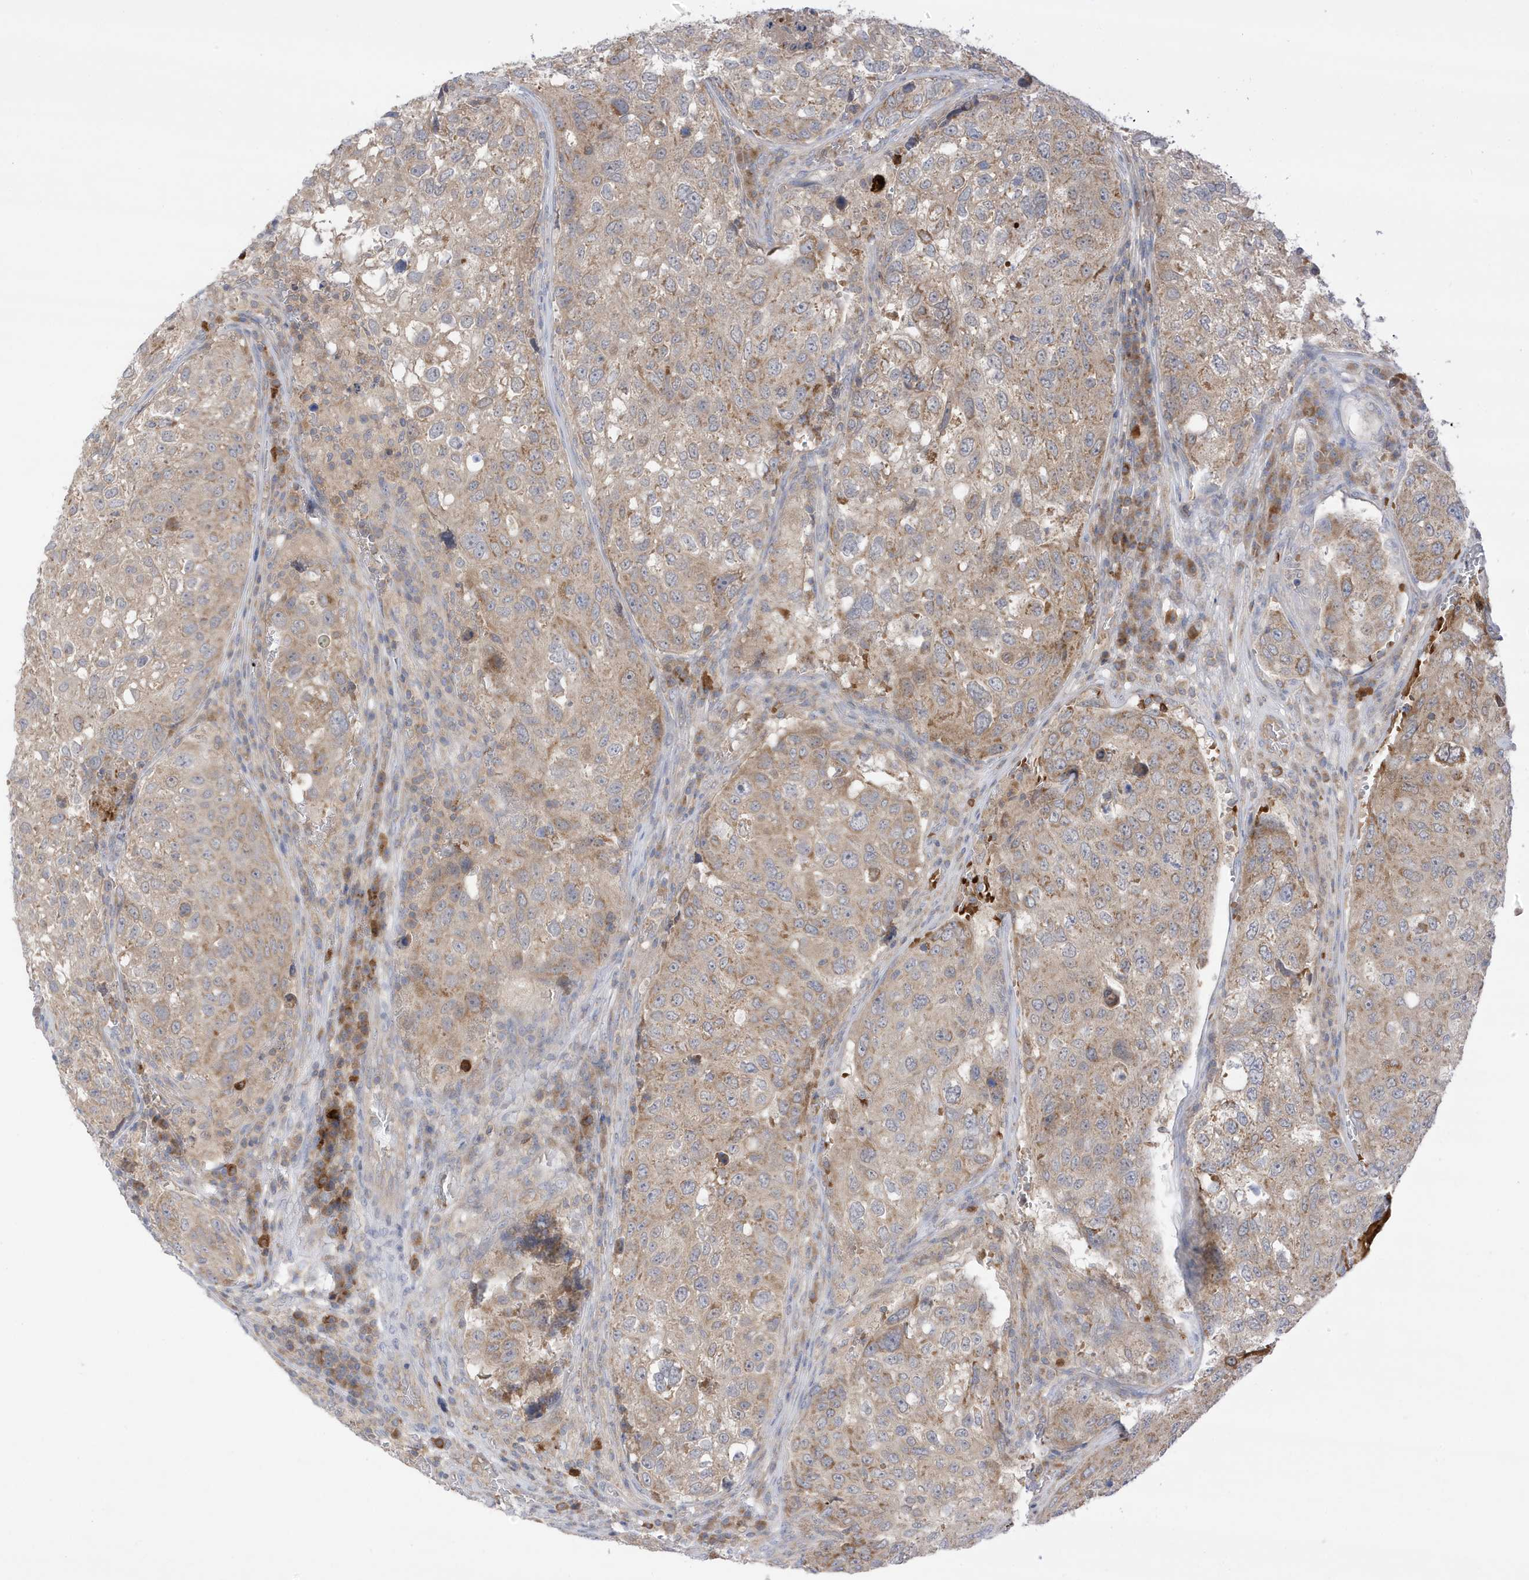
{"staining": {"intensity": "weak", "quantity": ">75%", "location": "cytoplasmic/membranous"}, "tissue": "urothelial cancer", "cell_type": "Tumor cells", "image_type": "cancer", "snomed": [{"axis": "morphology", "description": "Urothelial carcinoma, High grade"}, {"axis": "topography", "description": "Lymph node"}, {"axis": "topography", "description": "Urinary bladder"}], "caption": "IHC (DAB (3,3'-diaminobenzidine)) staining of human urothelial cancer demonstrates weak cytoplasmic/membranous protein staining in approximately >75% of tumor cells.", "gene": "NPPC", "patient": {"sex": "male", "age": 51}}